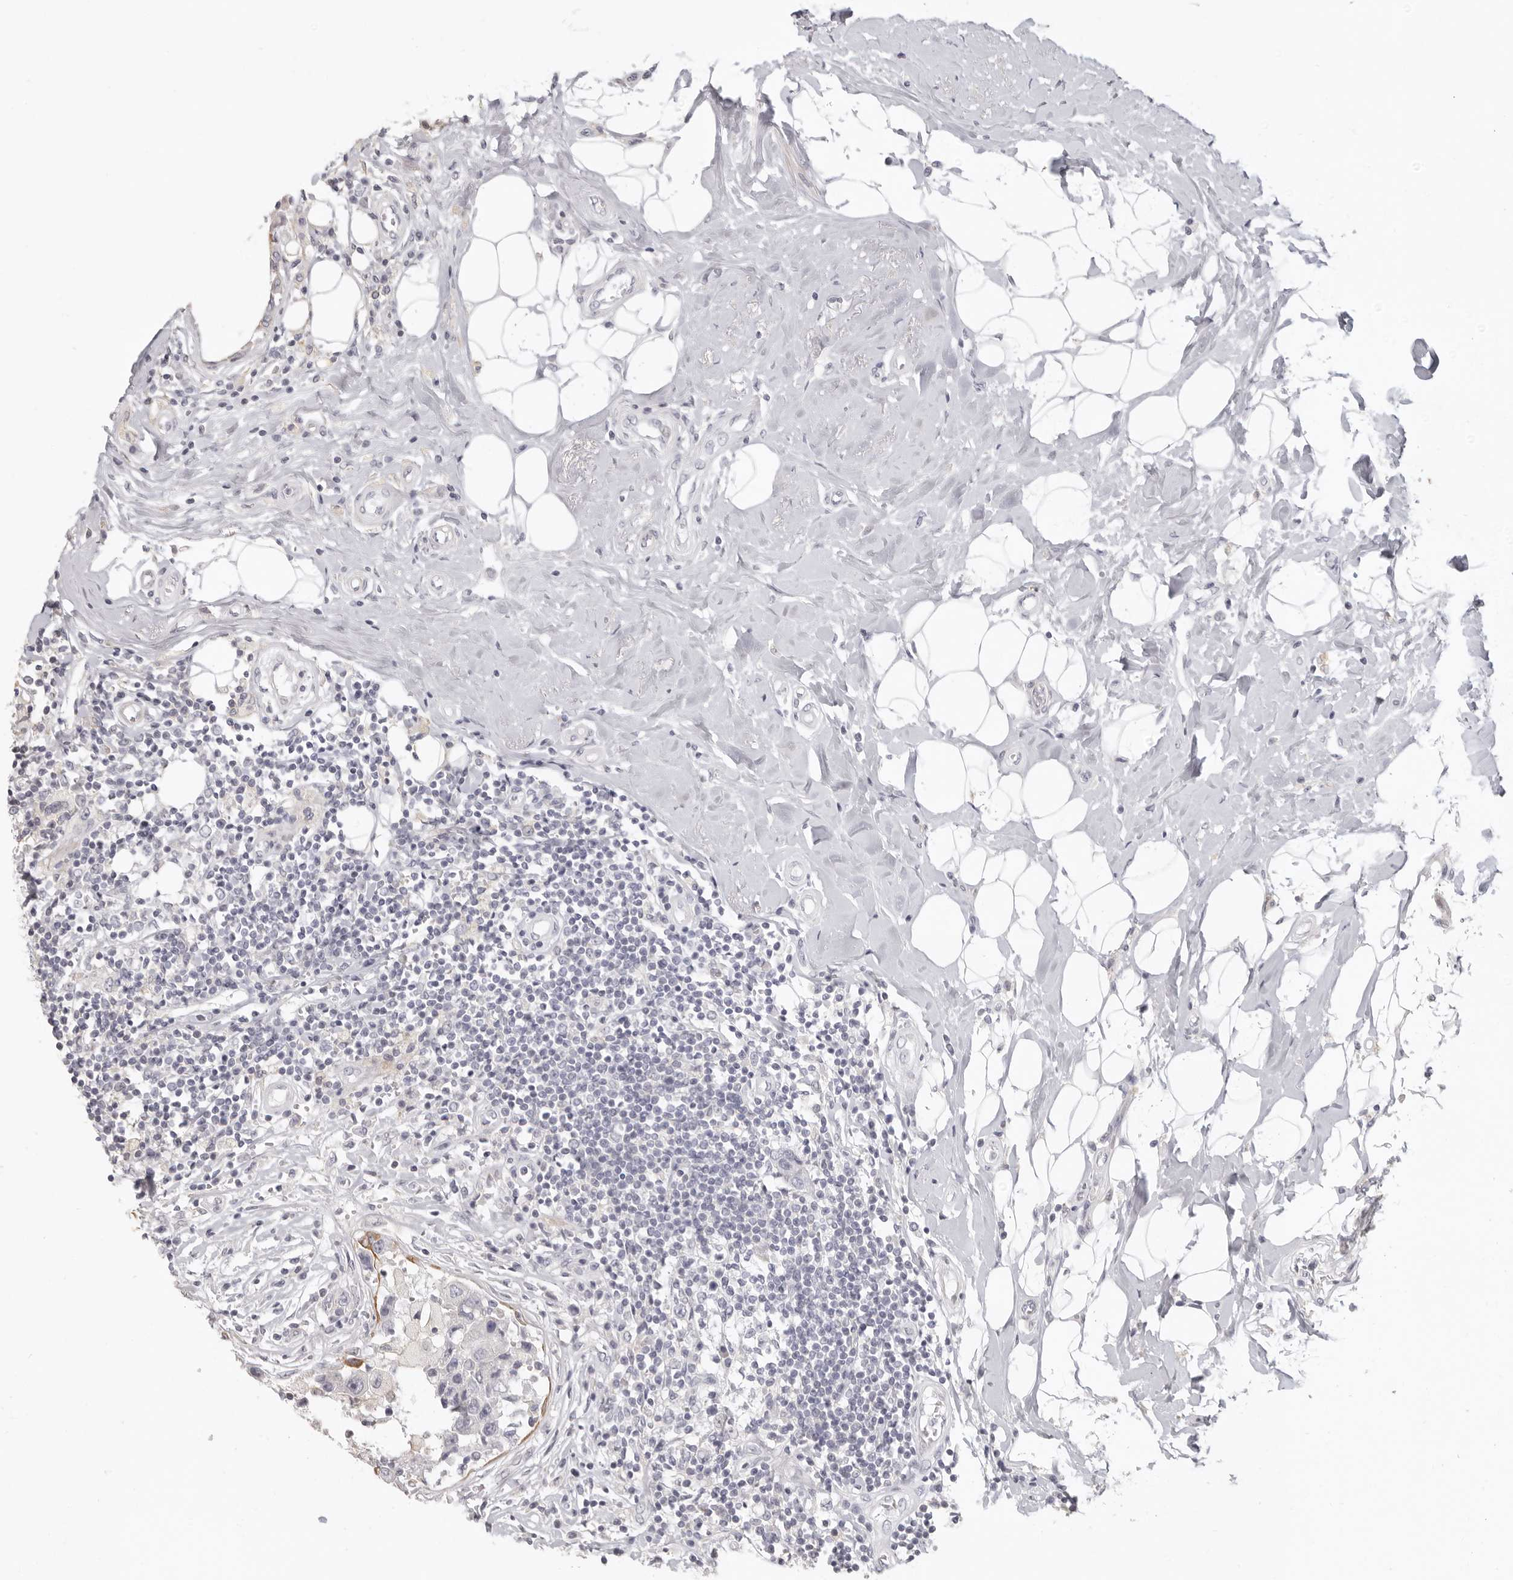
{"staining": {"intensity": "negative", "quantity": "none", "location": "none"}, "tissue": "breast cancer", "cell_type": "Tumor cells", "image_type": "cancer", "snomed": [{"axis": "morphology", "description": "Duct carcinoma"}, {"axis": "topography", "description": "Breast"}], "caption": "Breast cancer stained for a protein using immunohistochemistry (IHC) displays no staining tumor cells.", "gene": "RXFP1", "patient": {"sex": "female", "age": 27}}